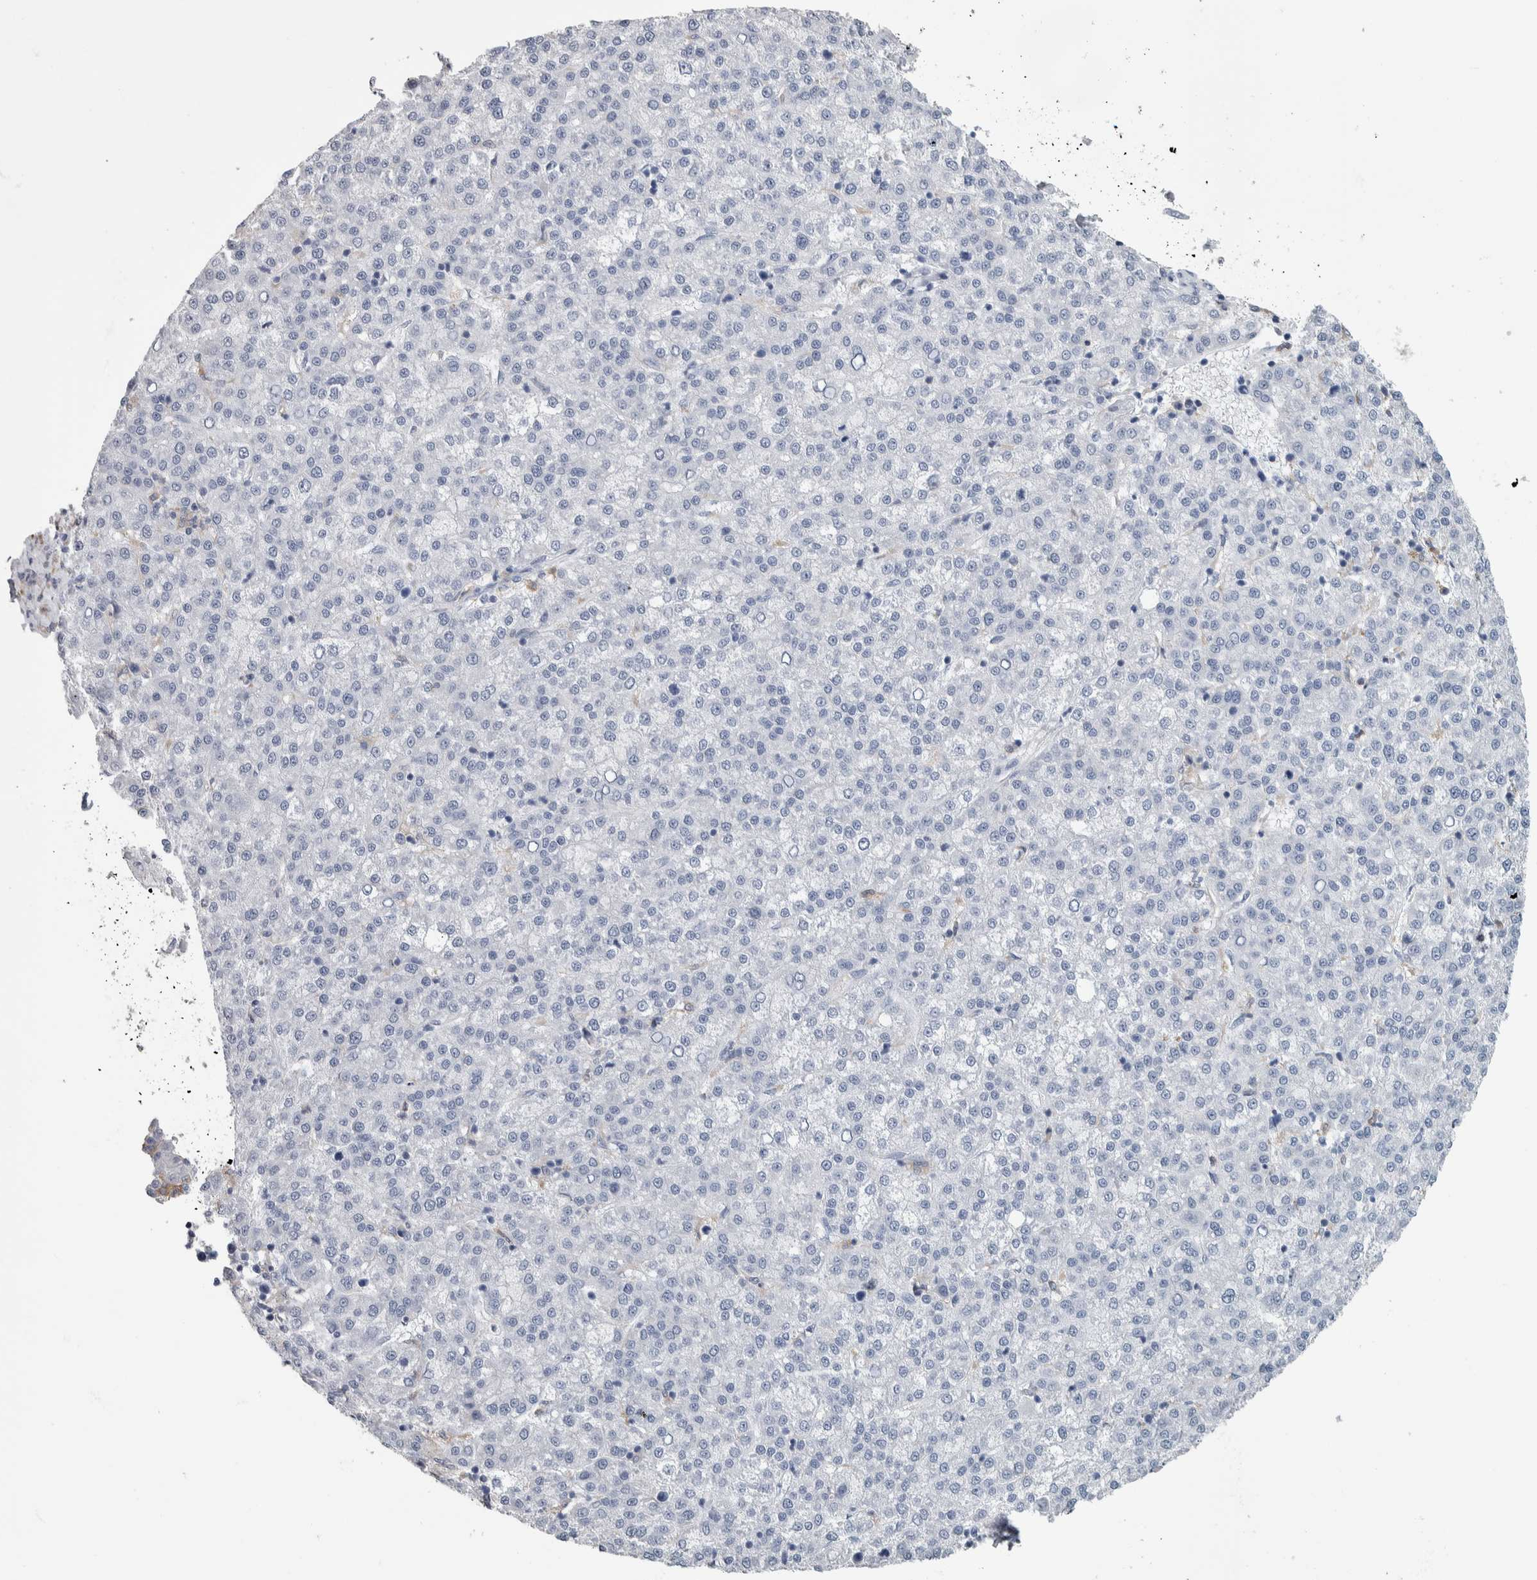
{"staining": {"intensity": "negative", "quantity": "none", "location": "none"}, "tissue": "liver cancer", "cell_type": "Tumor cells", "image_type": "cancer", "snomed": [{"axis": "morphology", "description": "Carcinoma, Hepatocellular, NOS"}, {"axis": "topography", "description": "Liver"}], "caption": "Histopathology image shows no protein positivity in tumor cells of liver cancer (hepatocellular carcinoma) tissue. Brightfield microscopy of immunohistochemistry (IHC) stained with DAB (3,3'-diaminobenzidine) (brown) and hematoxylin (blue), captured at high magnification.", "gene": "SKAP2", "patient": {"sex": "female", "age": 58}}